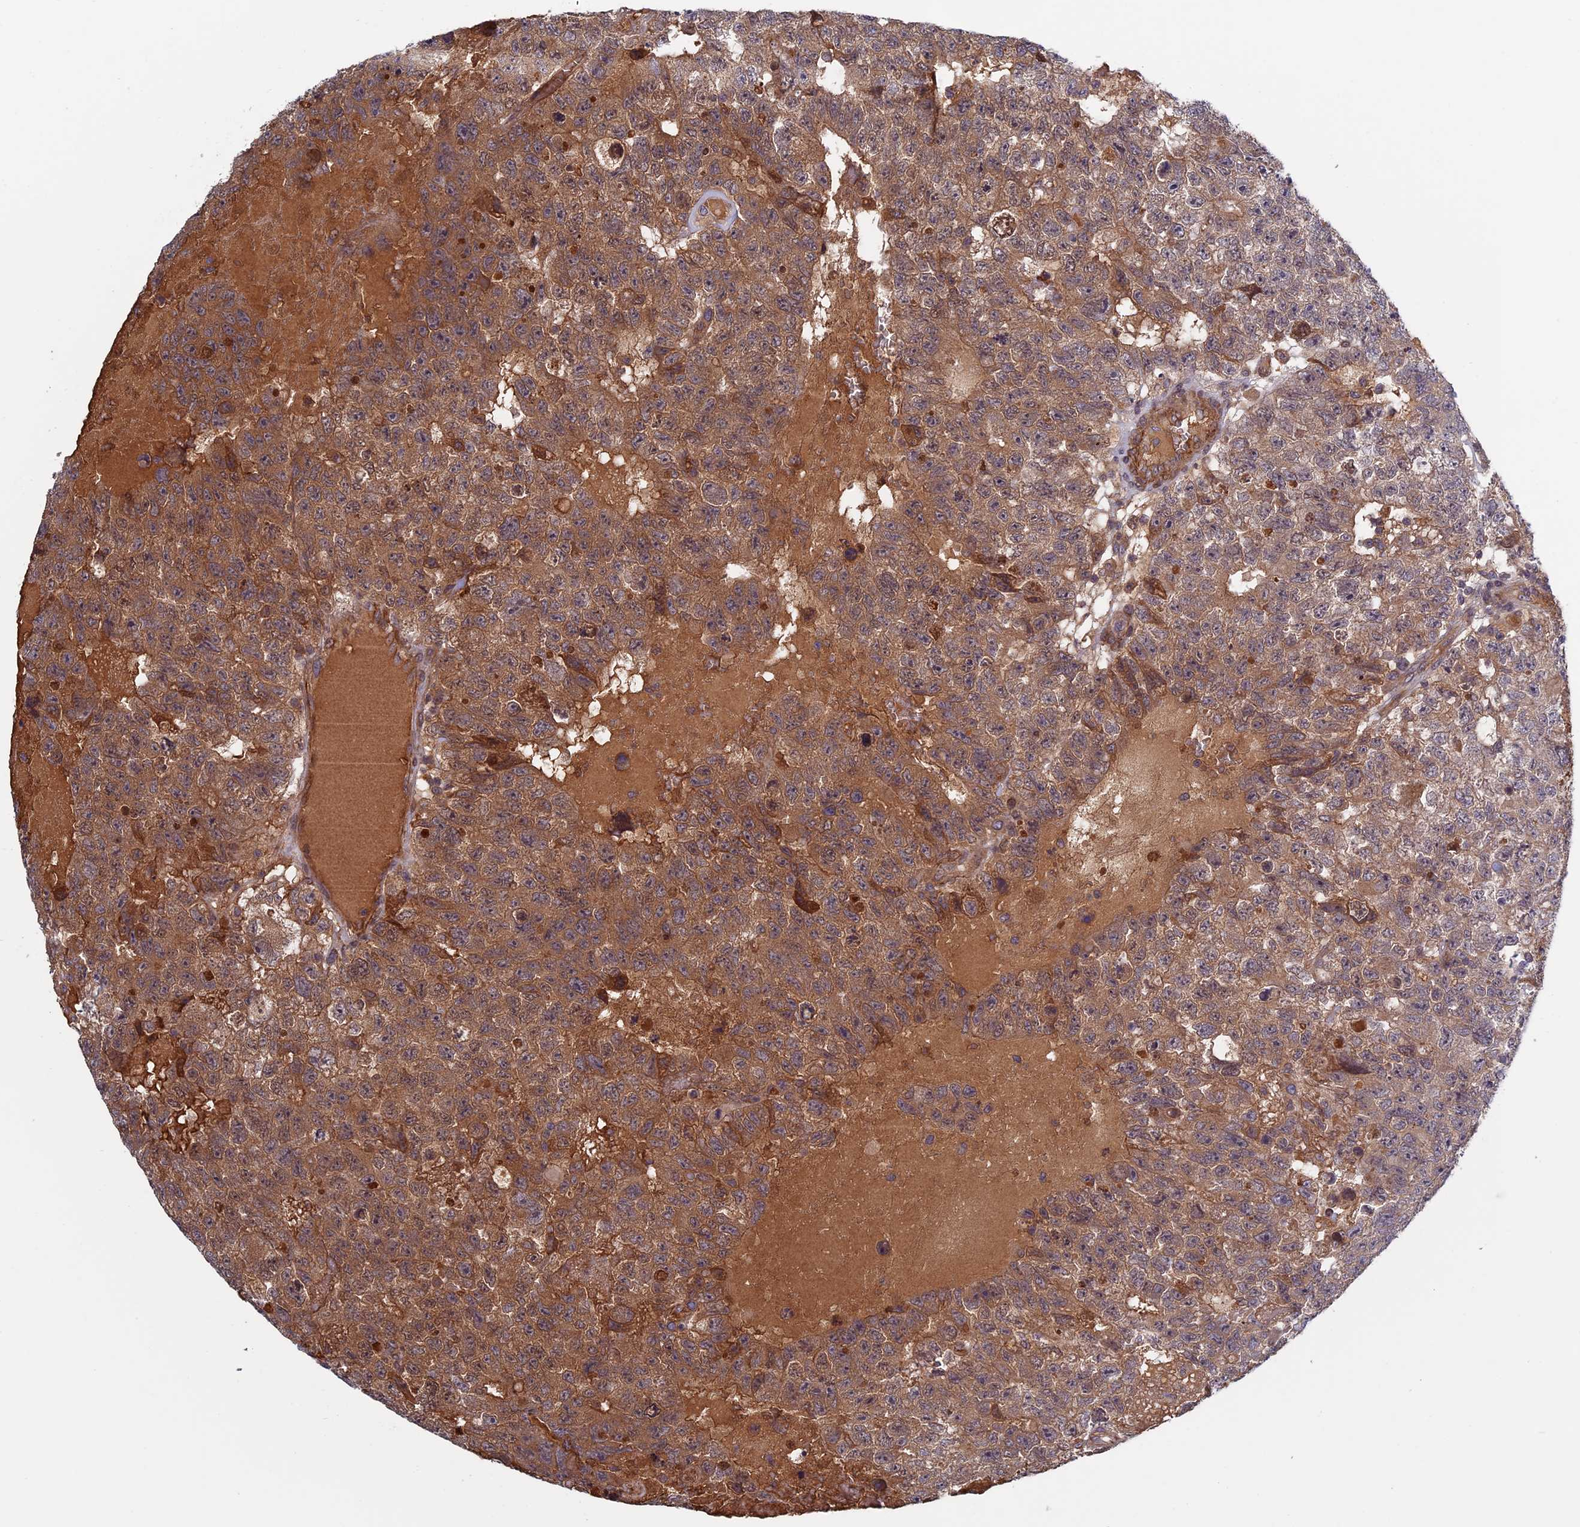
{"staining": {"intensity": "moderate", "quantity": ">75%", "location": "cytoplasmic/membranous"}, "tissue": "testis cancer", "cell_type": "Tumor cells", "image_type": "cancer", "snomed": [{"axis": "morphology", "description": "Carcinoma, Embryonal, NOS"}, {"axis": "topography", "description": "Testis"}], "caption": "An image showing moderate cytoplasmic/membranous expression in about >75% of tumor cells in testis embryonal carcinoma, as visualized by brown immunohistochemical staining.", "gene": "FADS1", "patient": {"sex": "male", "age": 26}}